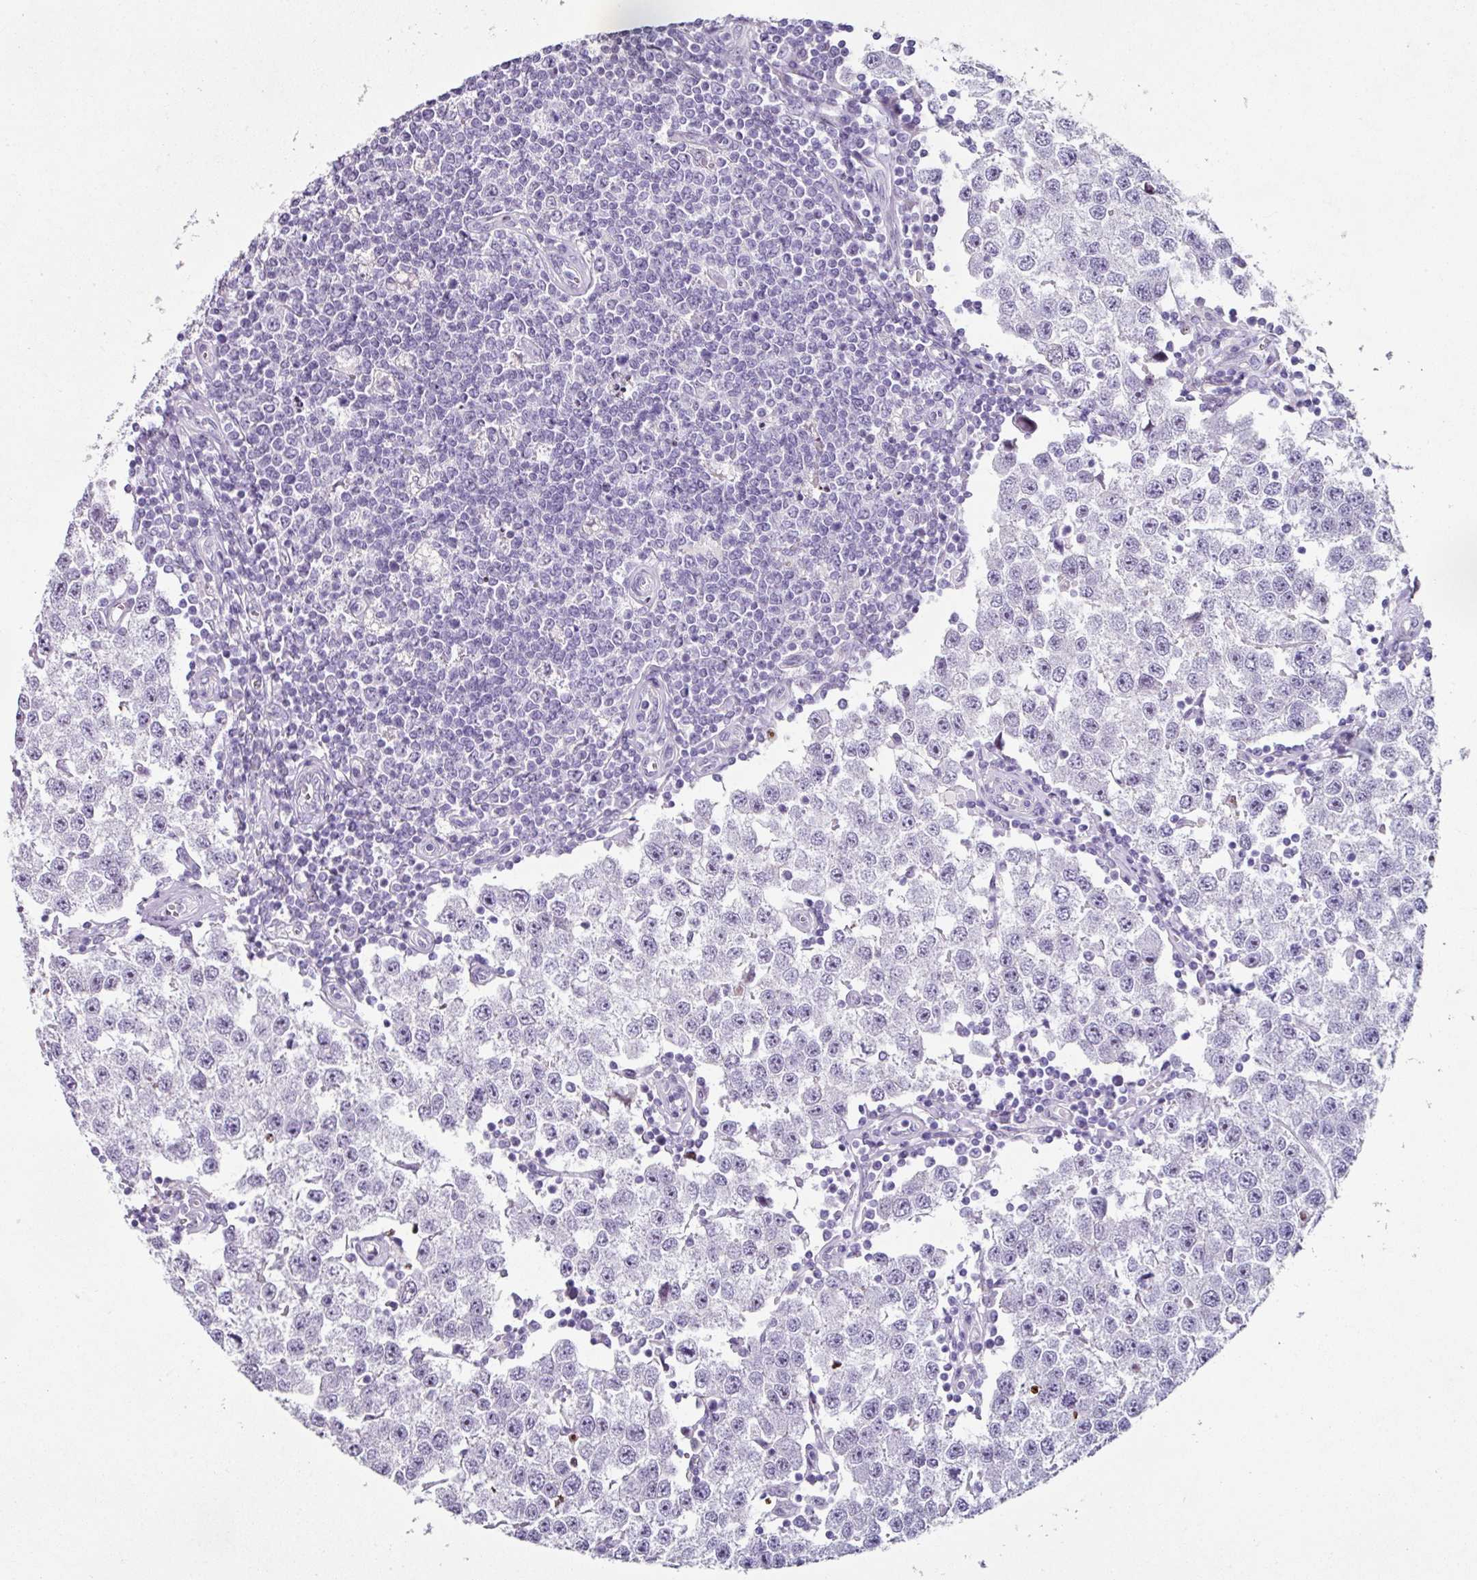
{"staining": {"intensity": "negative", "quantity": "none", "location": "none"}, "tissue": "testis cancer", "cell_type": "Tumor cells", "image_type": "cancer", "snomed": [{"axis": "morphology", "description": "Seminoma, NOS"}, {"axis": "topography", "description": "Testis"}], "caption": "Testis seminoma stained for a protein using IHC exhibits no staining tumor cells.", "gene": "TRA2A", "patient": {"sex": "male", "age": 34}}